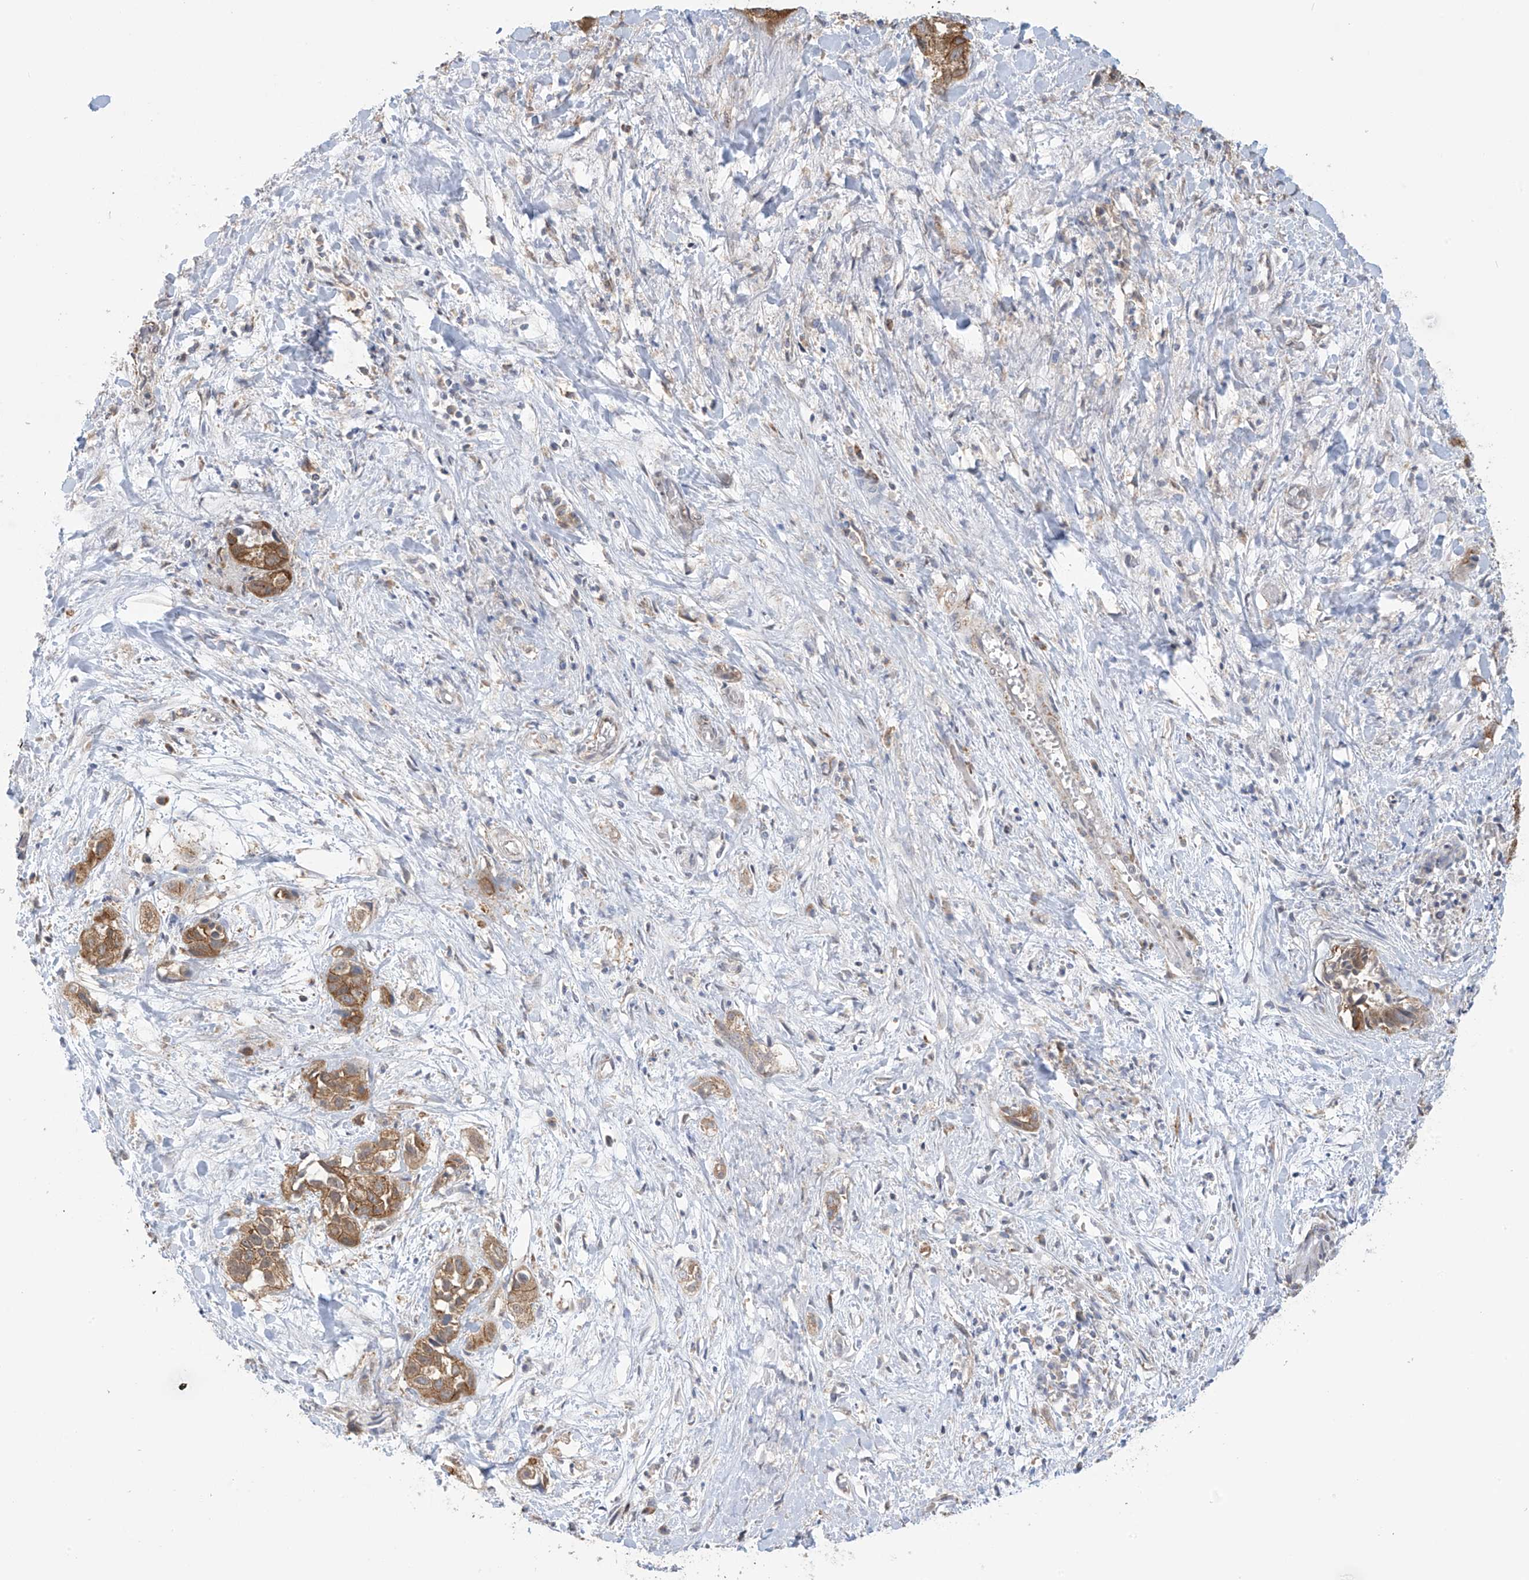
{"staining": {"intensity": "strong", "quantity": ">75%", "location": "cytoplasmic/membranous"}, "tissue": "liver cancer", "cell_type": "Tumor cells", "image_type": "cancer", "snomed": [{"axis": "morphology", "description": "Cholangiocarcinoma"}, {"axis": "topography", "description": "Liver"}], "caption": "Protein staining of liver cholangiocarcinoma tissue shows strong cytoplasmic/membranous staining in approximately >75% of tumor cells.", "gene": "KIAA1522", "patient": {"sex": "female", "age": 52}}